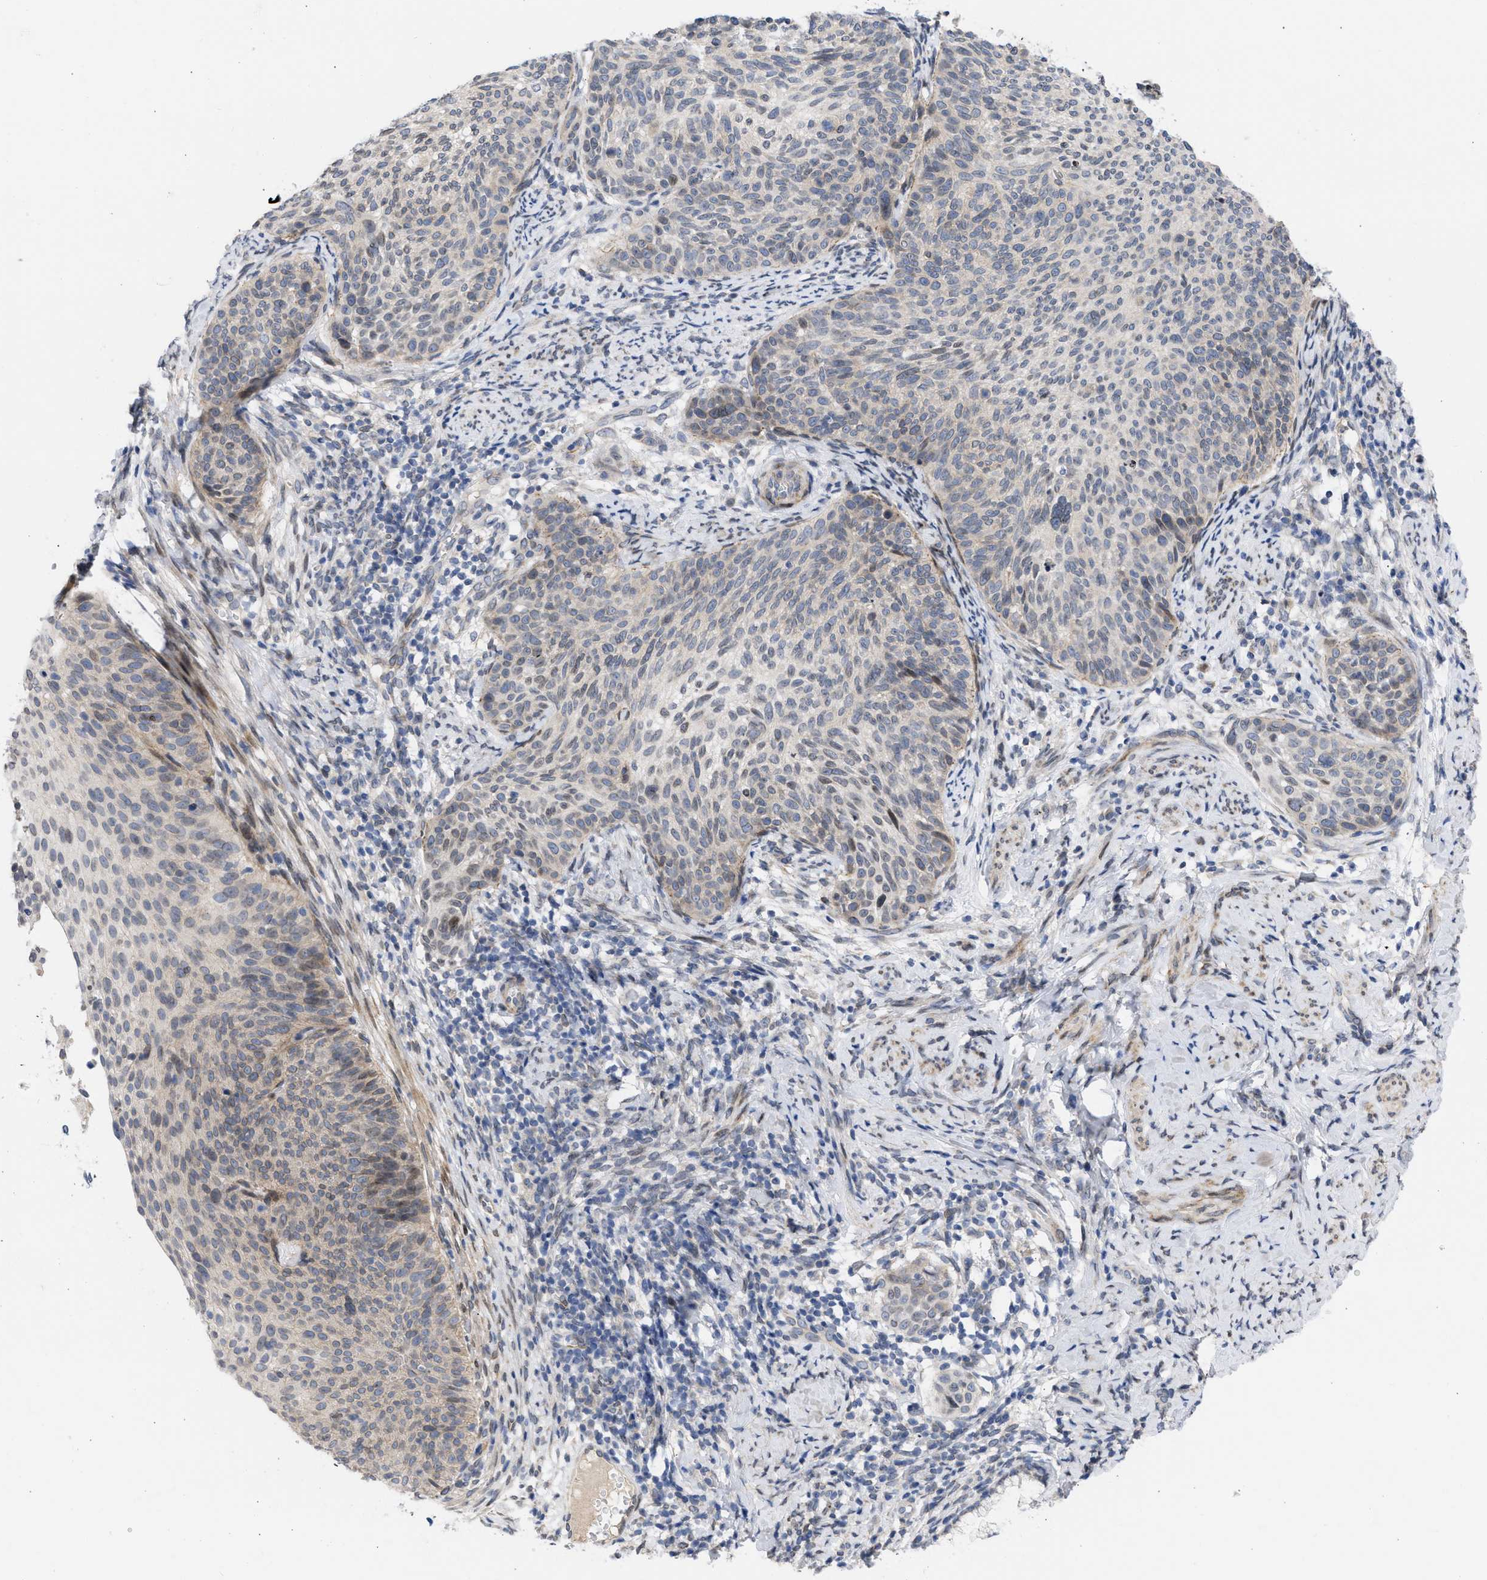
{"staining": {"intensity": "weak", "quantity": "<25%", "location": "nuclear"}, "tissue": "cervical cancer", "cell_type": "Tumor cells", "image_type": "cancer", "snomed": [{"axis": "morphology", "description": "Squamous cell carcinoma, NOS"}, {"axis": "topography", "description": "Cervix"}], "caption": "The image demonstrates no significant staining in tumor cells of cervical cancer. Brightfield microscopy of immunohistochemistry (IHC) stained with DAB (brown) and hematoxylin (blue), captured at high magnification.", "gene": "NUP35", "patient": {"sex": "female", "age": 70}}